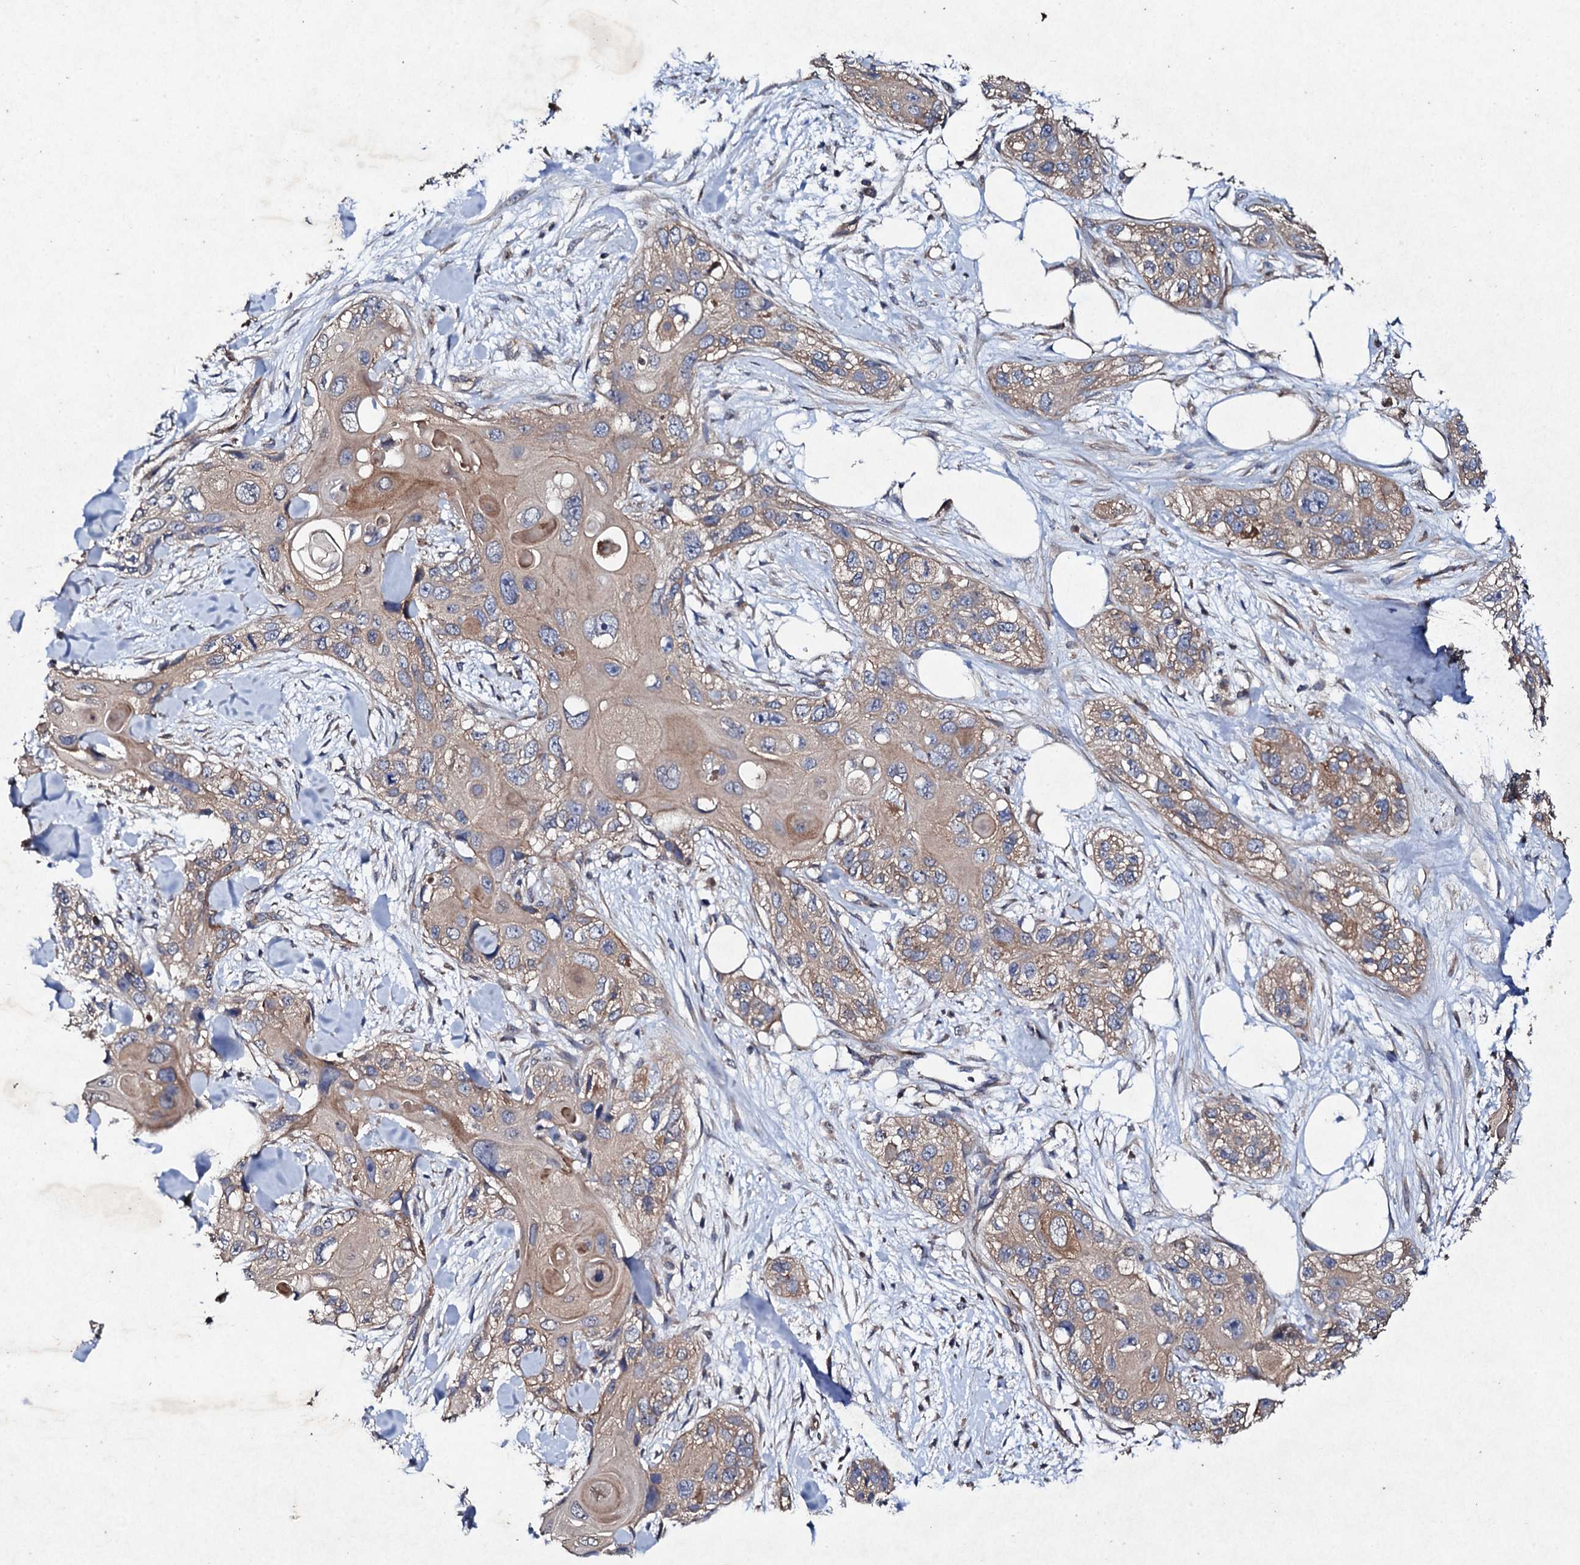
{"staining": {"intensity": "moderate", "quantity": ">75%", "location": "cytoplasmic/membranous"}, "tissue": "skin cancer", "cell_type": "Tumor cells", "image_type": "cancer", "snomed": [{"axis": "morphology", "description": "Normal tissue, NOS"}, {"axis": "morphology", "description": "Squamous cell carcinoma, NOS"}, {"axis": "topography", "description": "Skin"}], "caption": "Immunohistochemical staining of skin cancer (squamous cell carcinoma) demonstrates medium levels of moderate cytoplasmic/membranous staining in about >75% of tumor cells.", "gene": "MOCOS", "patient": {"sex": "male", "age": 72}}